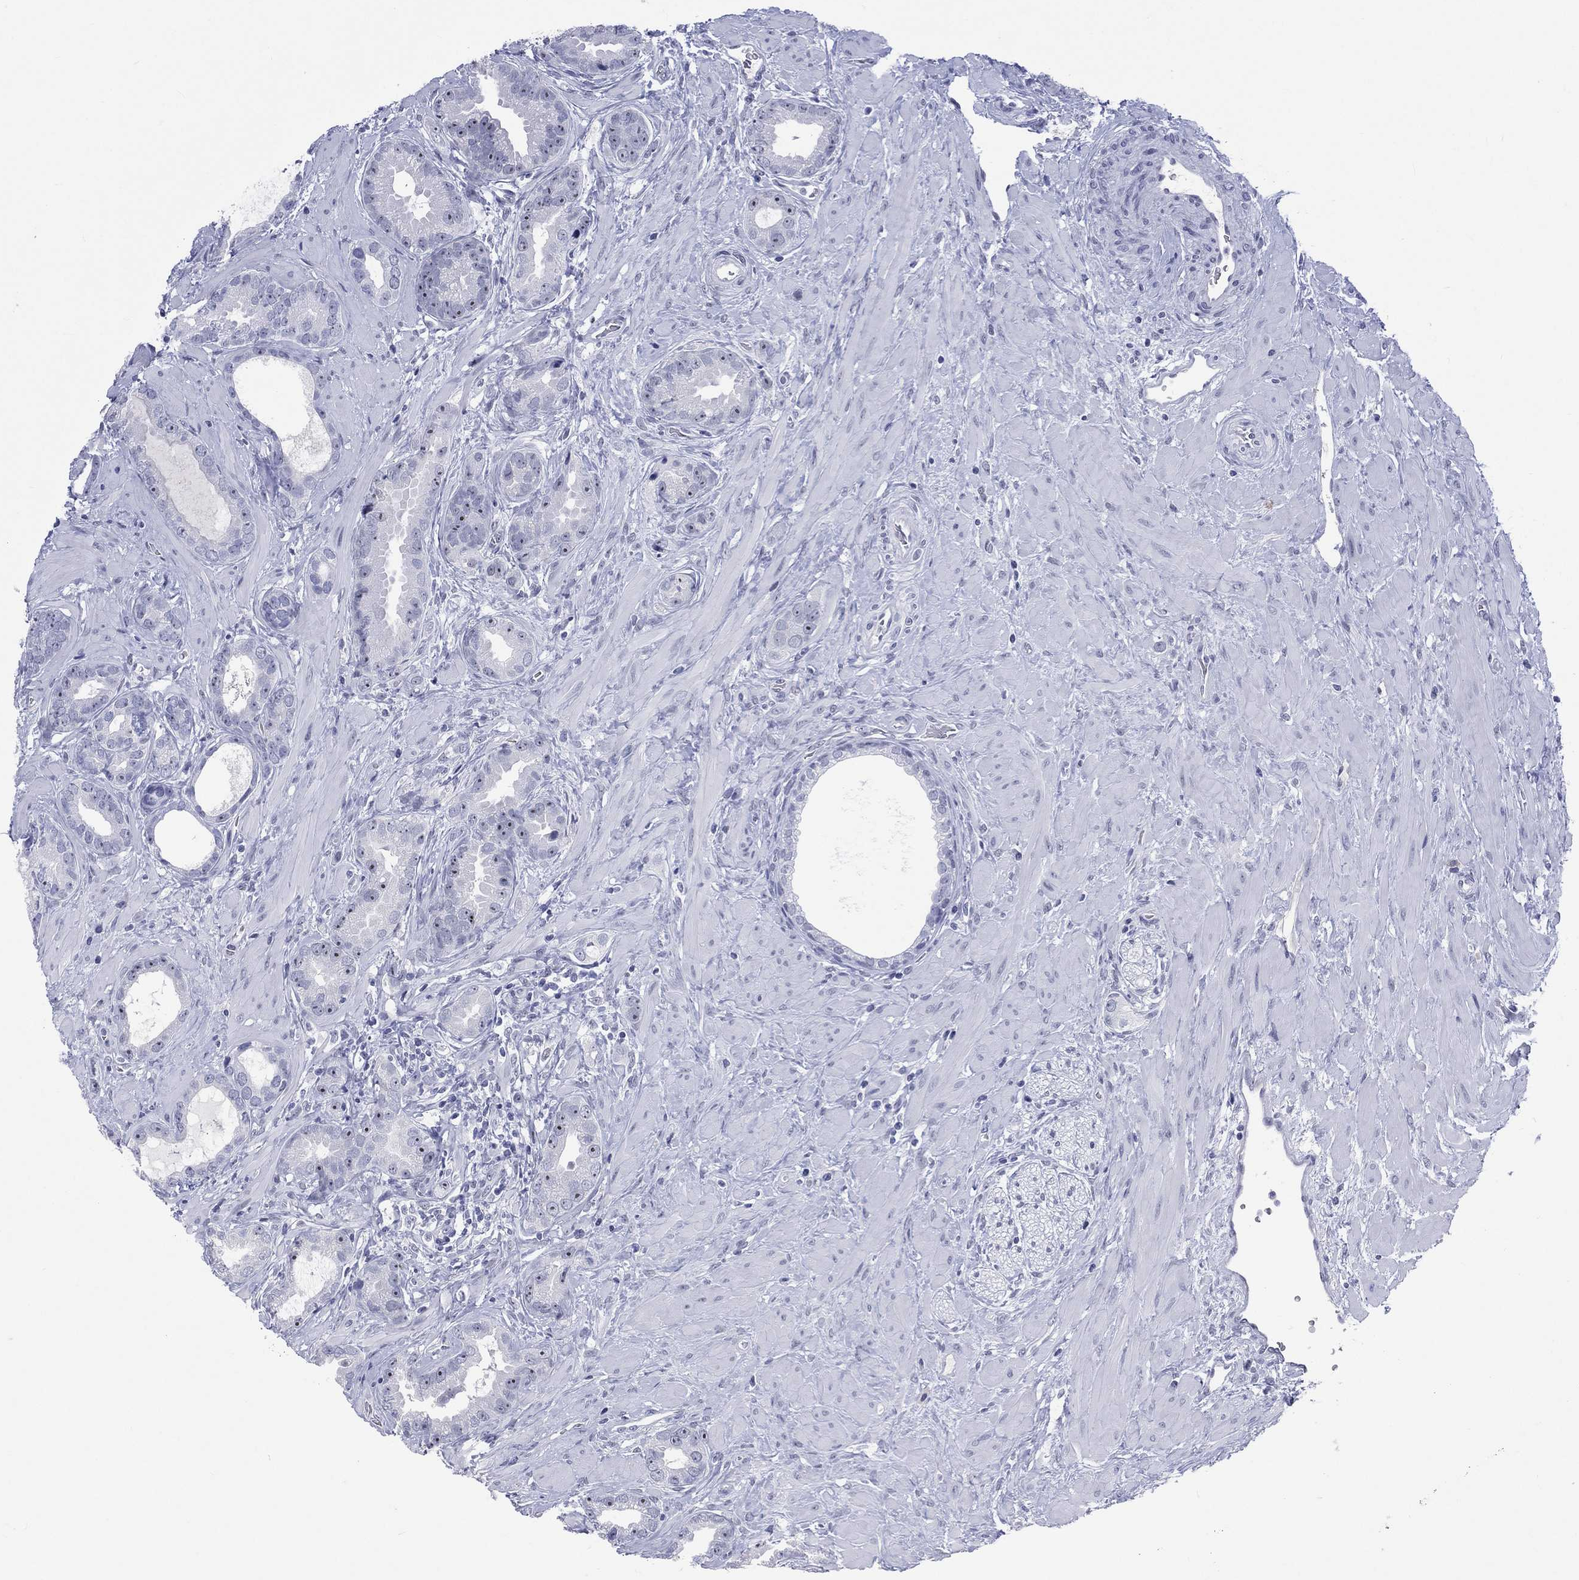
{"staining": {"intensity": "negative", "quantity": "none", "location": "none"}, "tissue": "prostate cancer", "cell_type": "Tumor cells", "image_type": "cancer", "snomed": [{"axis": "morphology", "description": "Adenocarcinoma, Low grade"}, {"axis": "topography", "description": "Prostate"}], "caption": "Immunohistochemical staining of prostate cancer (low-grade adenocarcinoma) demonstrates no significant staining in tumor cells. (DAB (3,3'-diaminobenzidine) immunohistochemistry (IHC), high magnification).", "gene": "SSX1", "patient": {"sex": "male", "age": 68}}